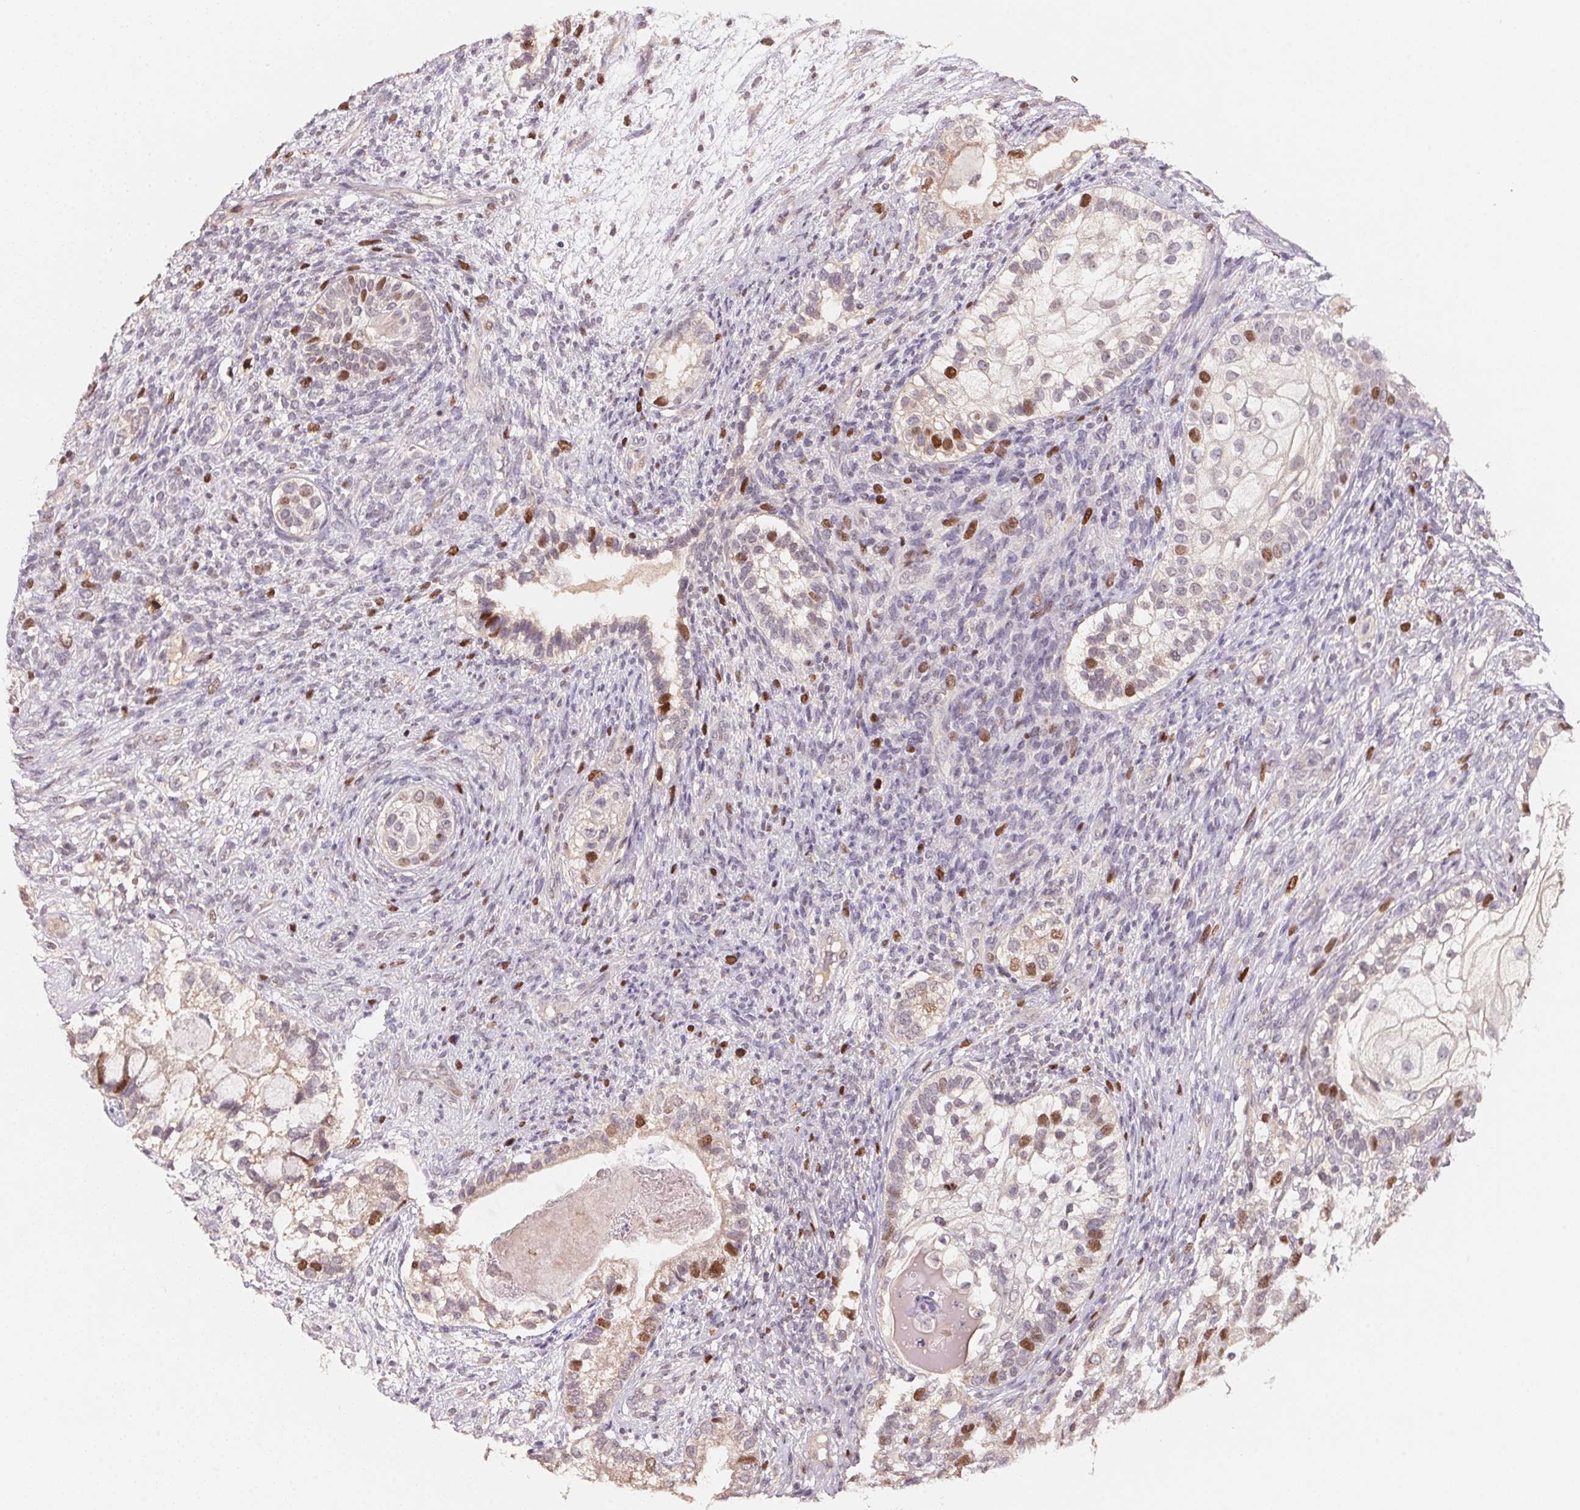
{"staining": {"intensity": "moderate", "quantity": "<25%", "location": "nuclear"}, "tissue": "testis cancer", "cell_type": "Tumor cells", "image_type": "cancer", "snomed": [{"axis": "morphology", "description": "Seminoma, NOS"}, {"axis": "morphology", "description": "Carcinoma, Embryonal, NOS"}, {"axis": "topography", "description": "Testis"}], "caption": "Human testis cancer stained with a brown dye exhibits moderate nuclear positive positivity in about <25% of tumor cells.", "gene": "KIFC1", "patient": {"sex": "male", "age": 41}}